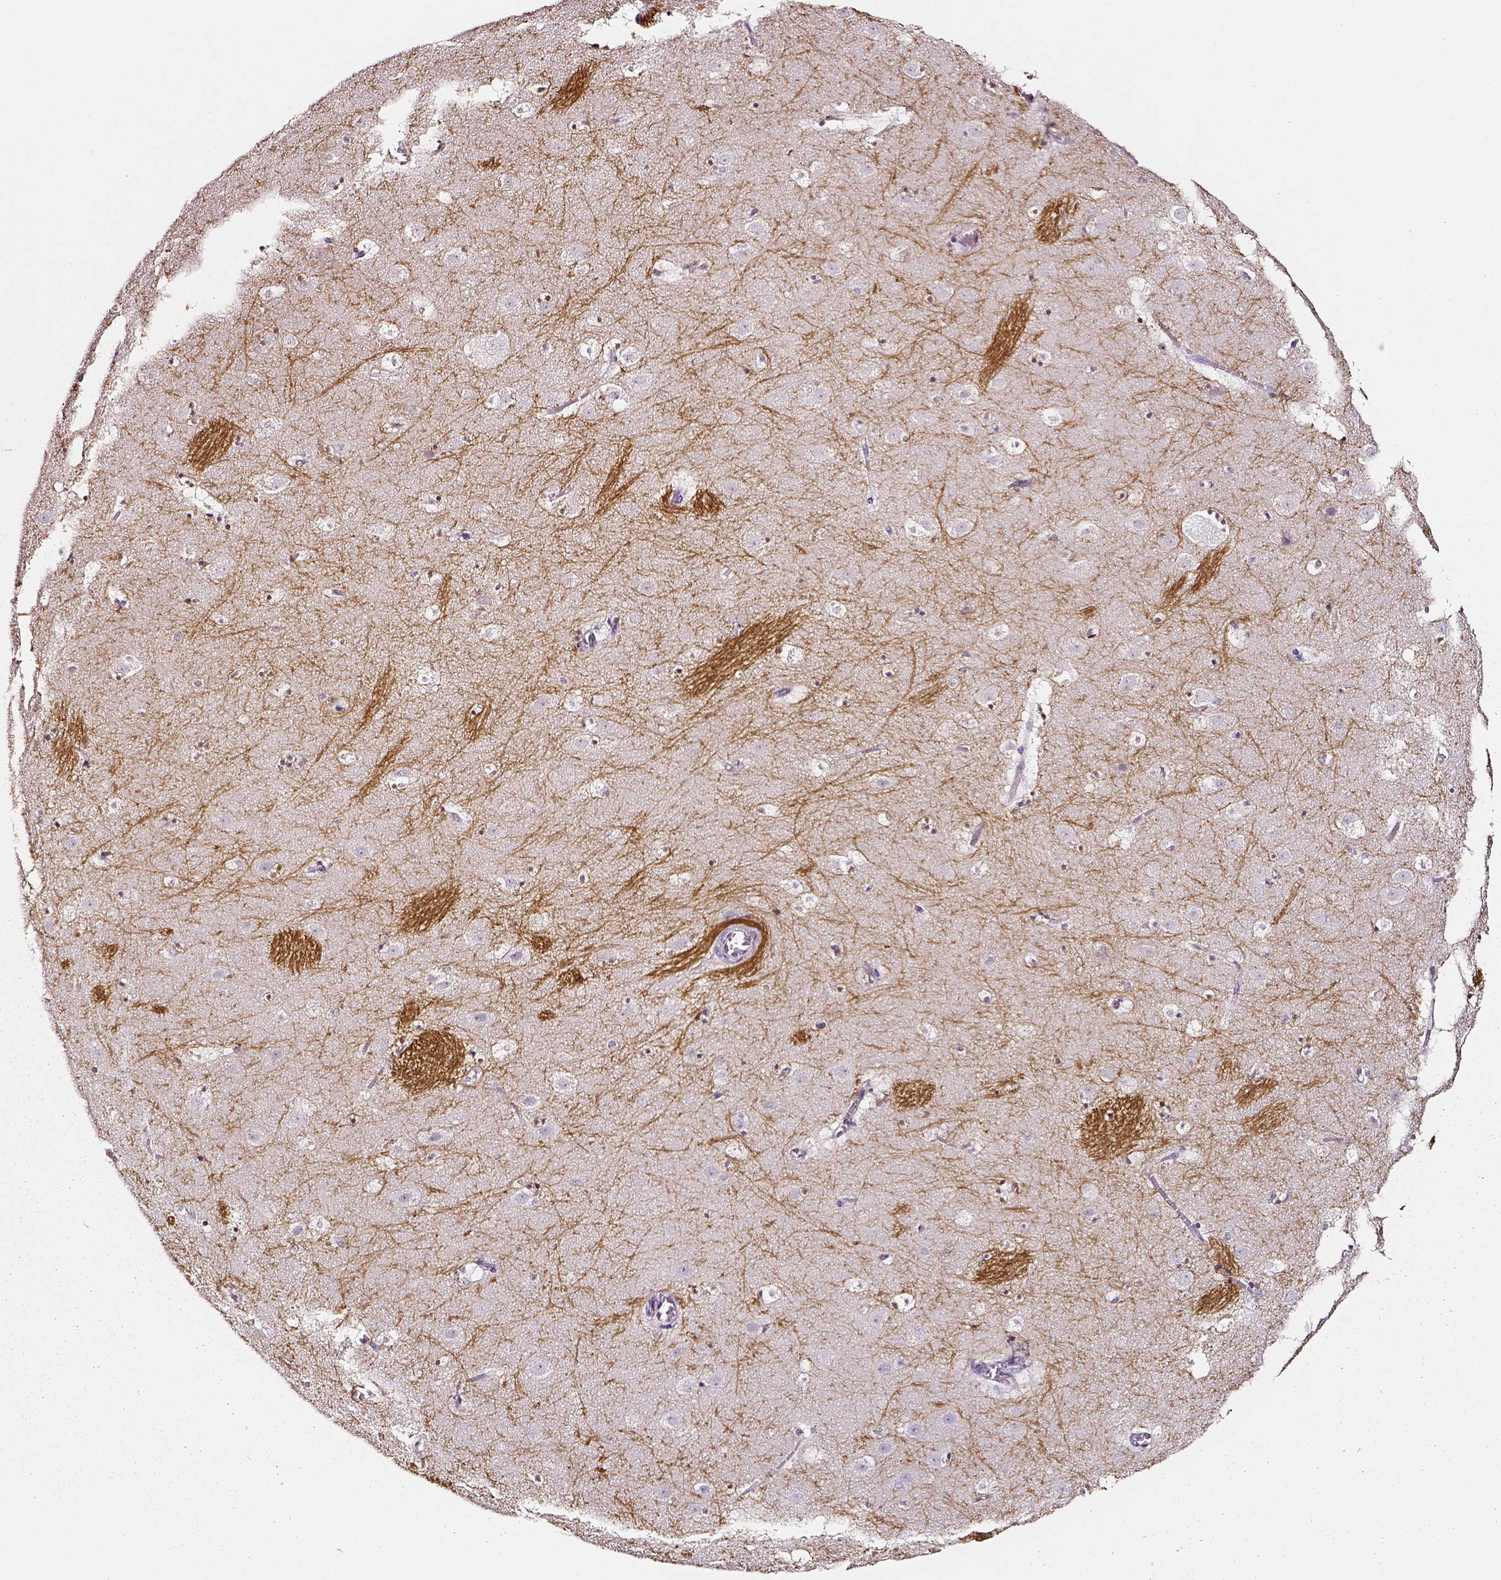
{"staining": {"intensity": "negative", "quantity": "none", "location": "none"}, "tissue": "caudate", "cell_type": "Glial cells", "image_type": "normal", "snomed": [{"axis": "morphology", "description": "Normal tissue, NOS"}, {"axis": "topography", "description": "Lateral ventricle wall"}], "caption": "Immunohistochemistry (IHC) image of unremarkable caudate: human caudate stained with DAB (3,3'-diaminobenzidine) displays no significant protein expression in glial cells.", "gene": "SMIM17", "patient": {"sex": "male", "age": 37}}